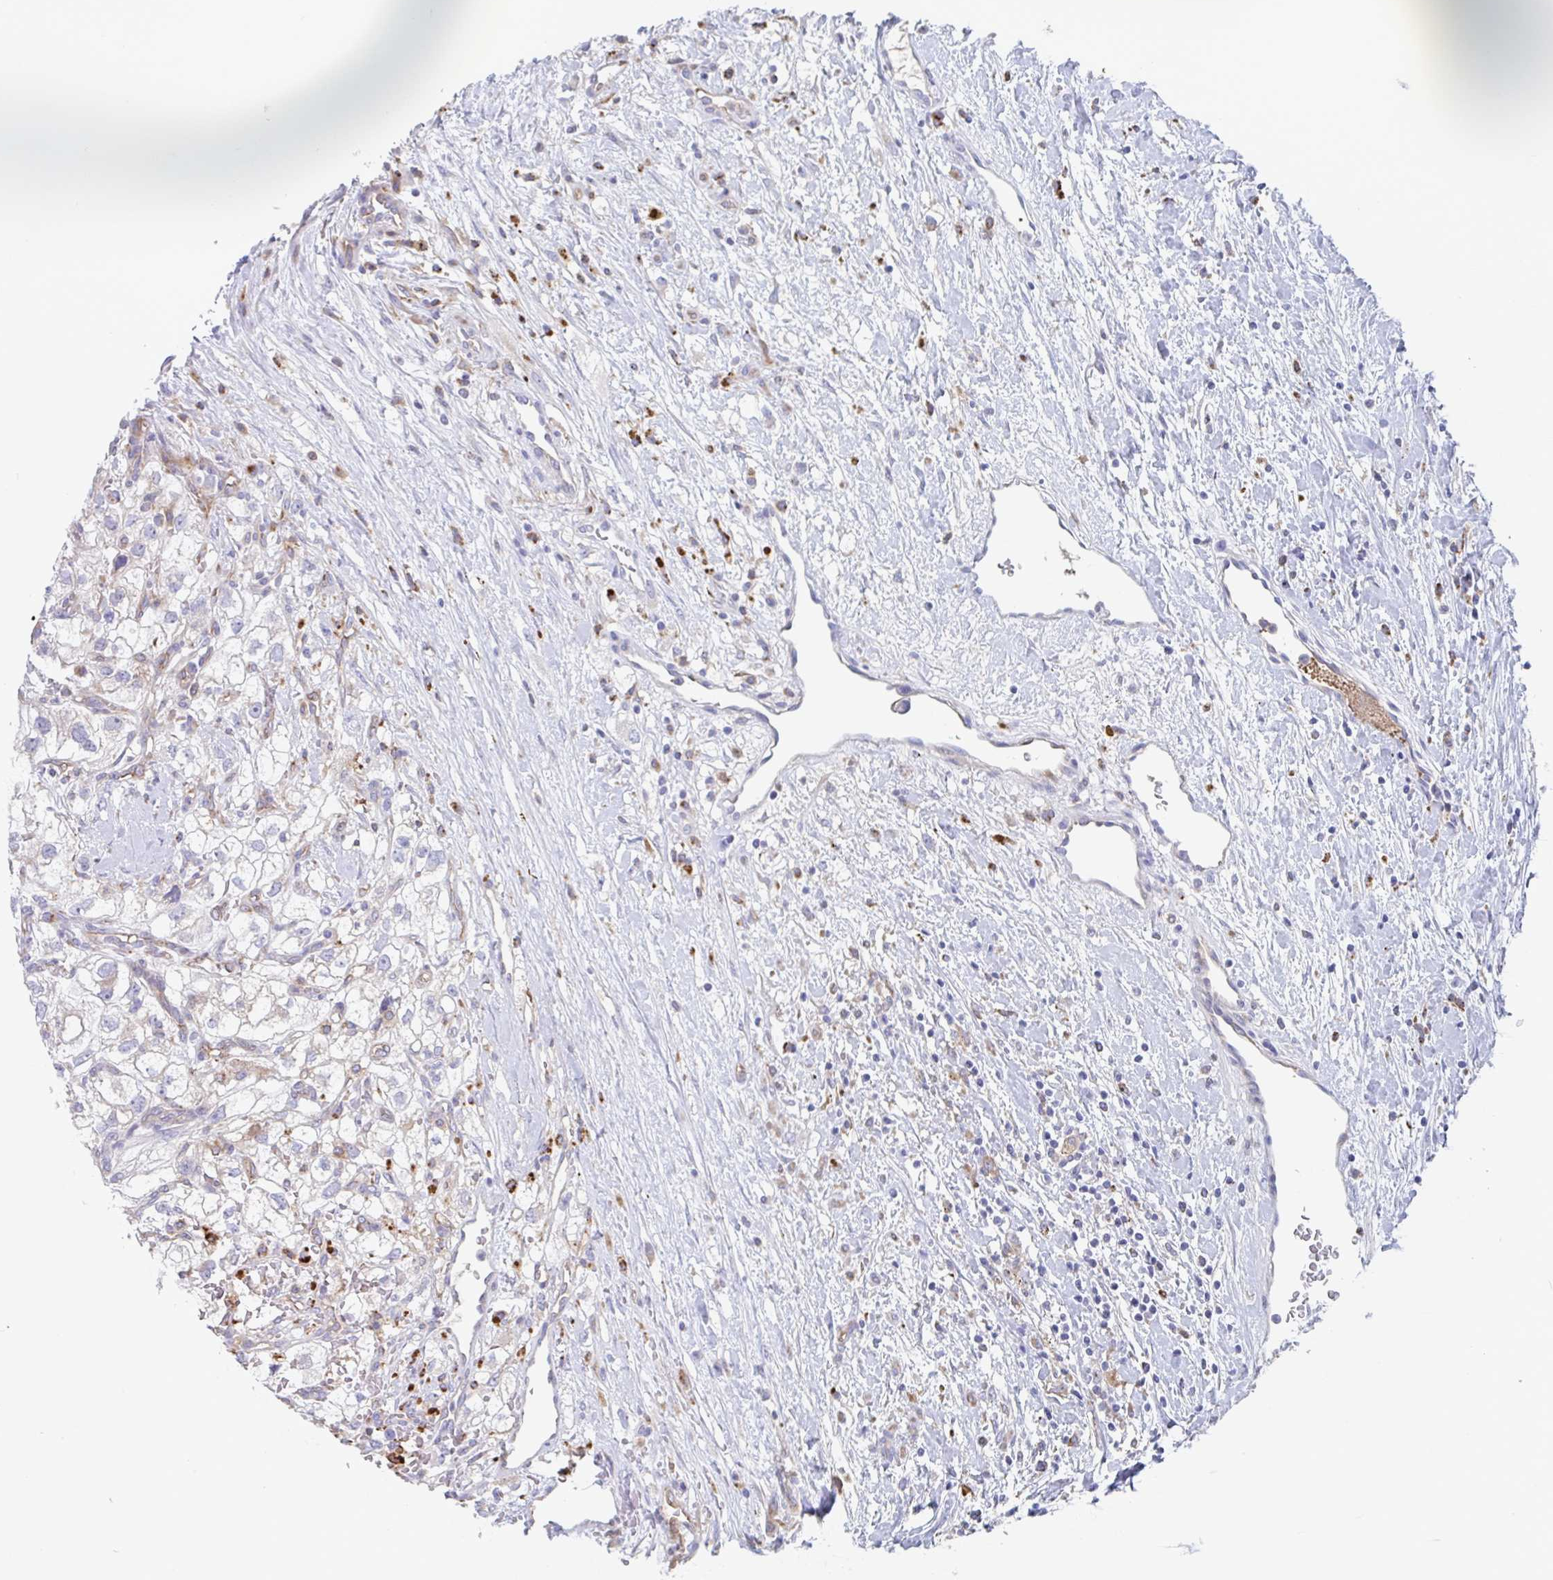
{"staining": {"intensity": "negative", "quantity": "none", "location": "none"}, "tissue": "renal cancer", "cell_type": "Tumor cells", "image_type": "cancer", "snomed": [{"axis": "morphology", "description": "Adenocarcinoma, NOS"}, {"axis": "topography", "description": "Kidney"}], "caption": "Immunohistochemistry (IHC) of human renal cancer (adenocarcinoma) demonstrates no staining in tumor cells.", "gene": "MANBA", "patient": {"sex": "male", "age": 59}}